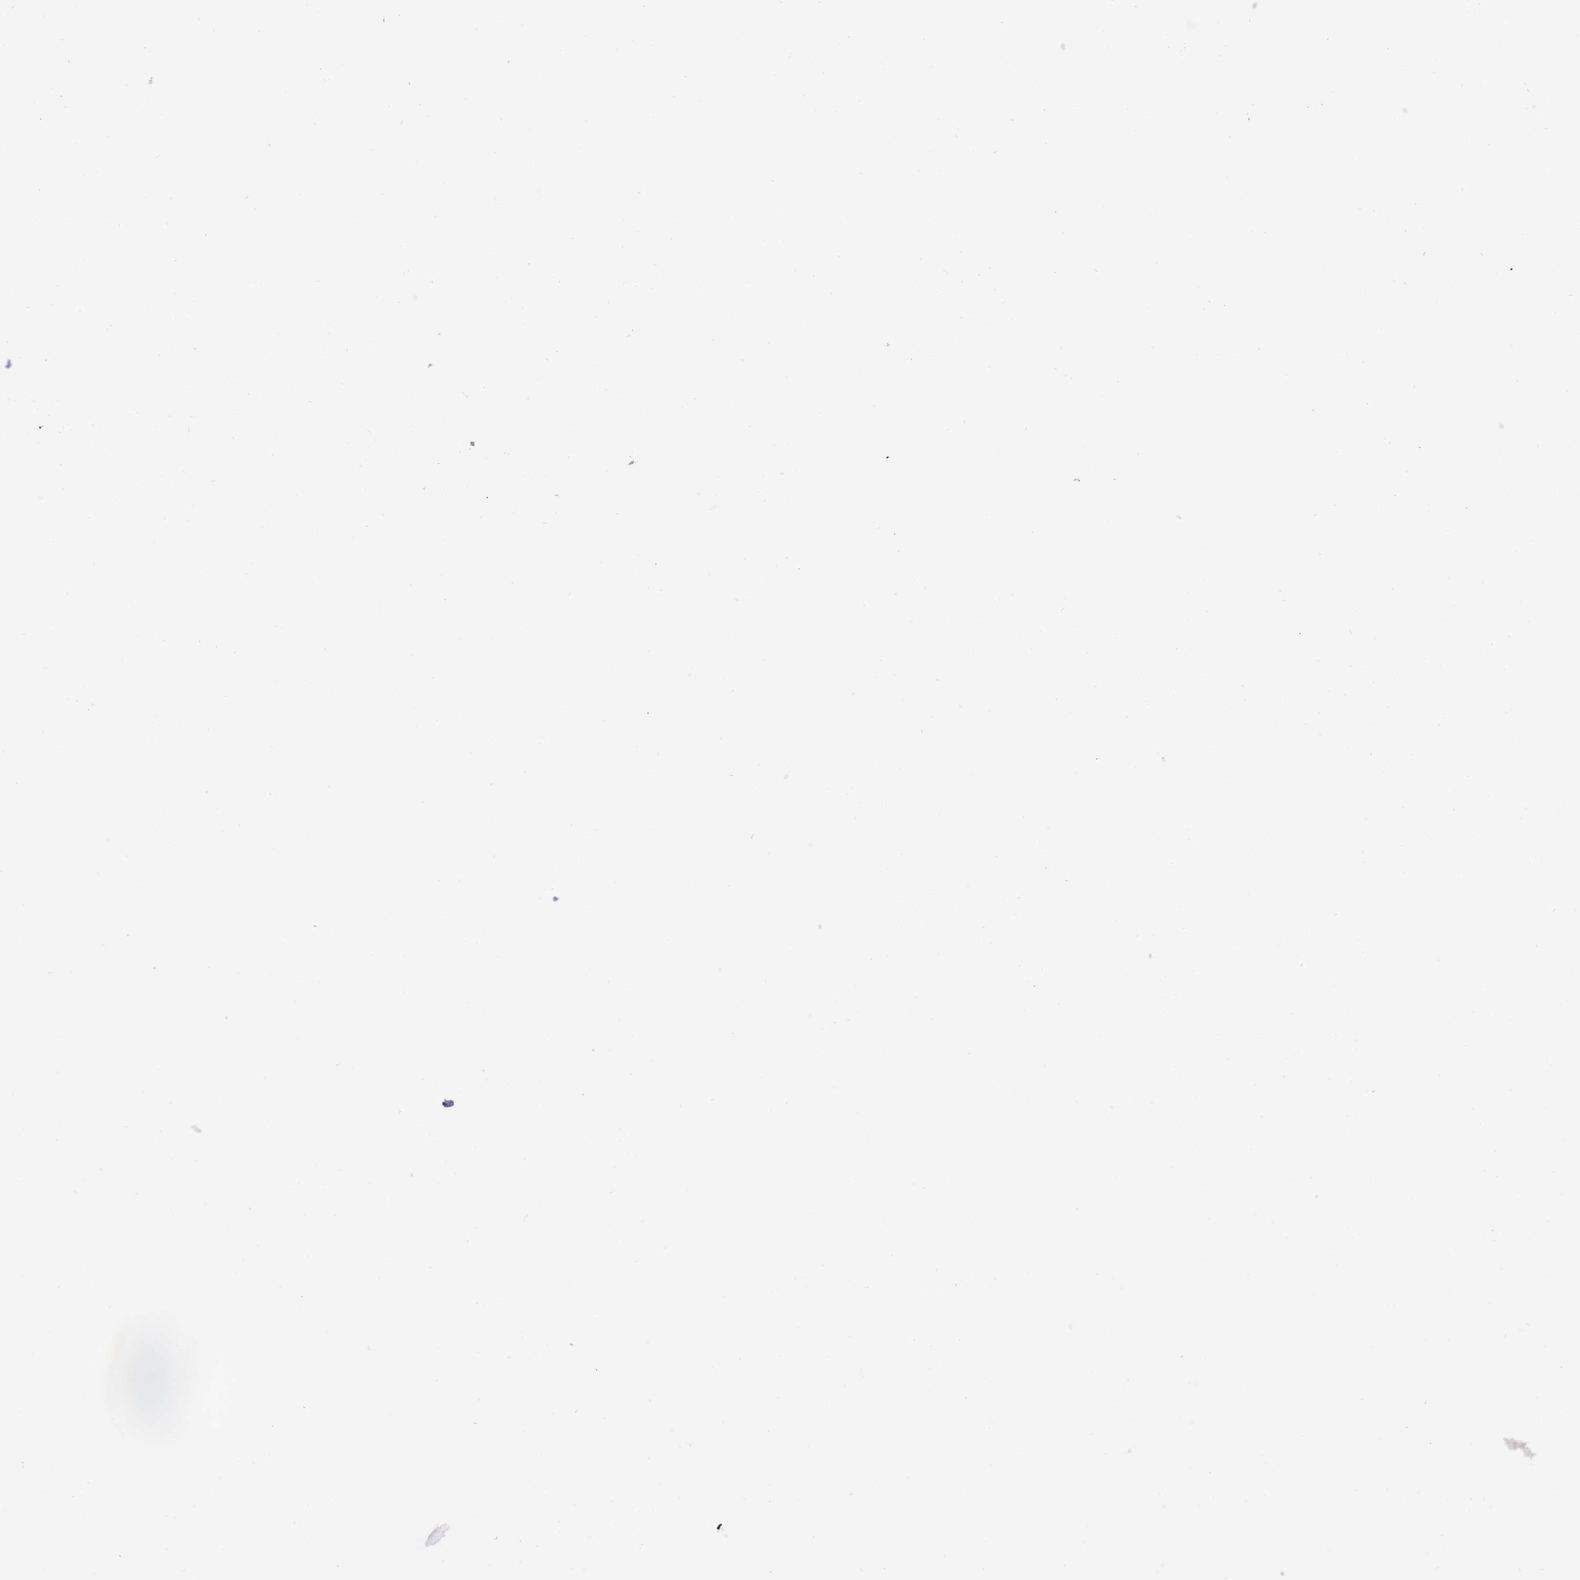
{"staining": {"intensity": "moderate", "quantity": "<25%", "location": "nuclear"}, "tissue": "nasopharynx", "cell_type": "Respiratory epithelial cells", "image_type": "normal", "snomed": [{"axis": "morphology", "description": "Normal tissue, NOS"}, {"axis": "topography", "description": "Nasopharynx"}], "caption": "Protein staining by IHC exhibits moderate nuclear staining in approximately <25% of respiratory epithelial cells in unremarkable nasopharynx.", "gene": "SLC35F5", "patient": {"sex": "male", "age": 63}}